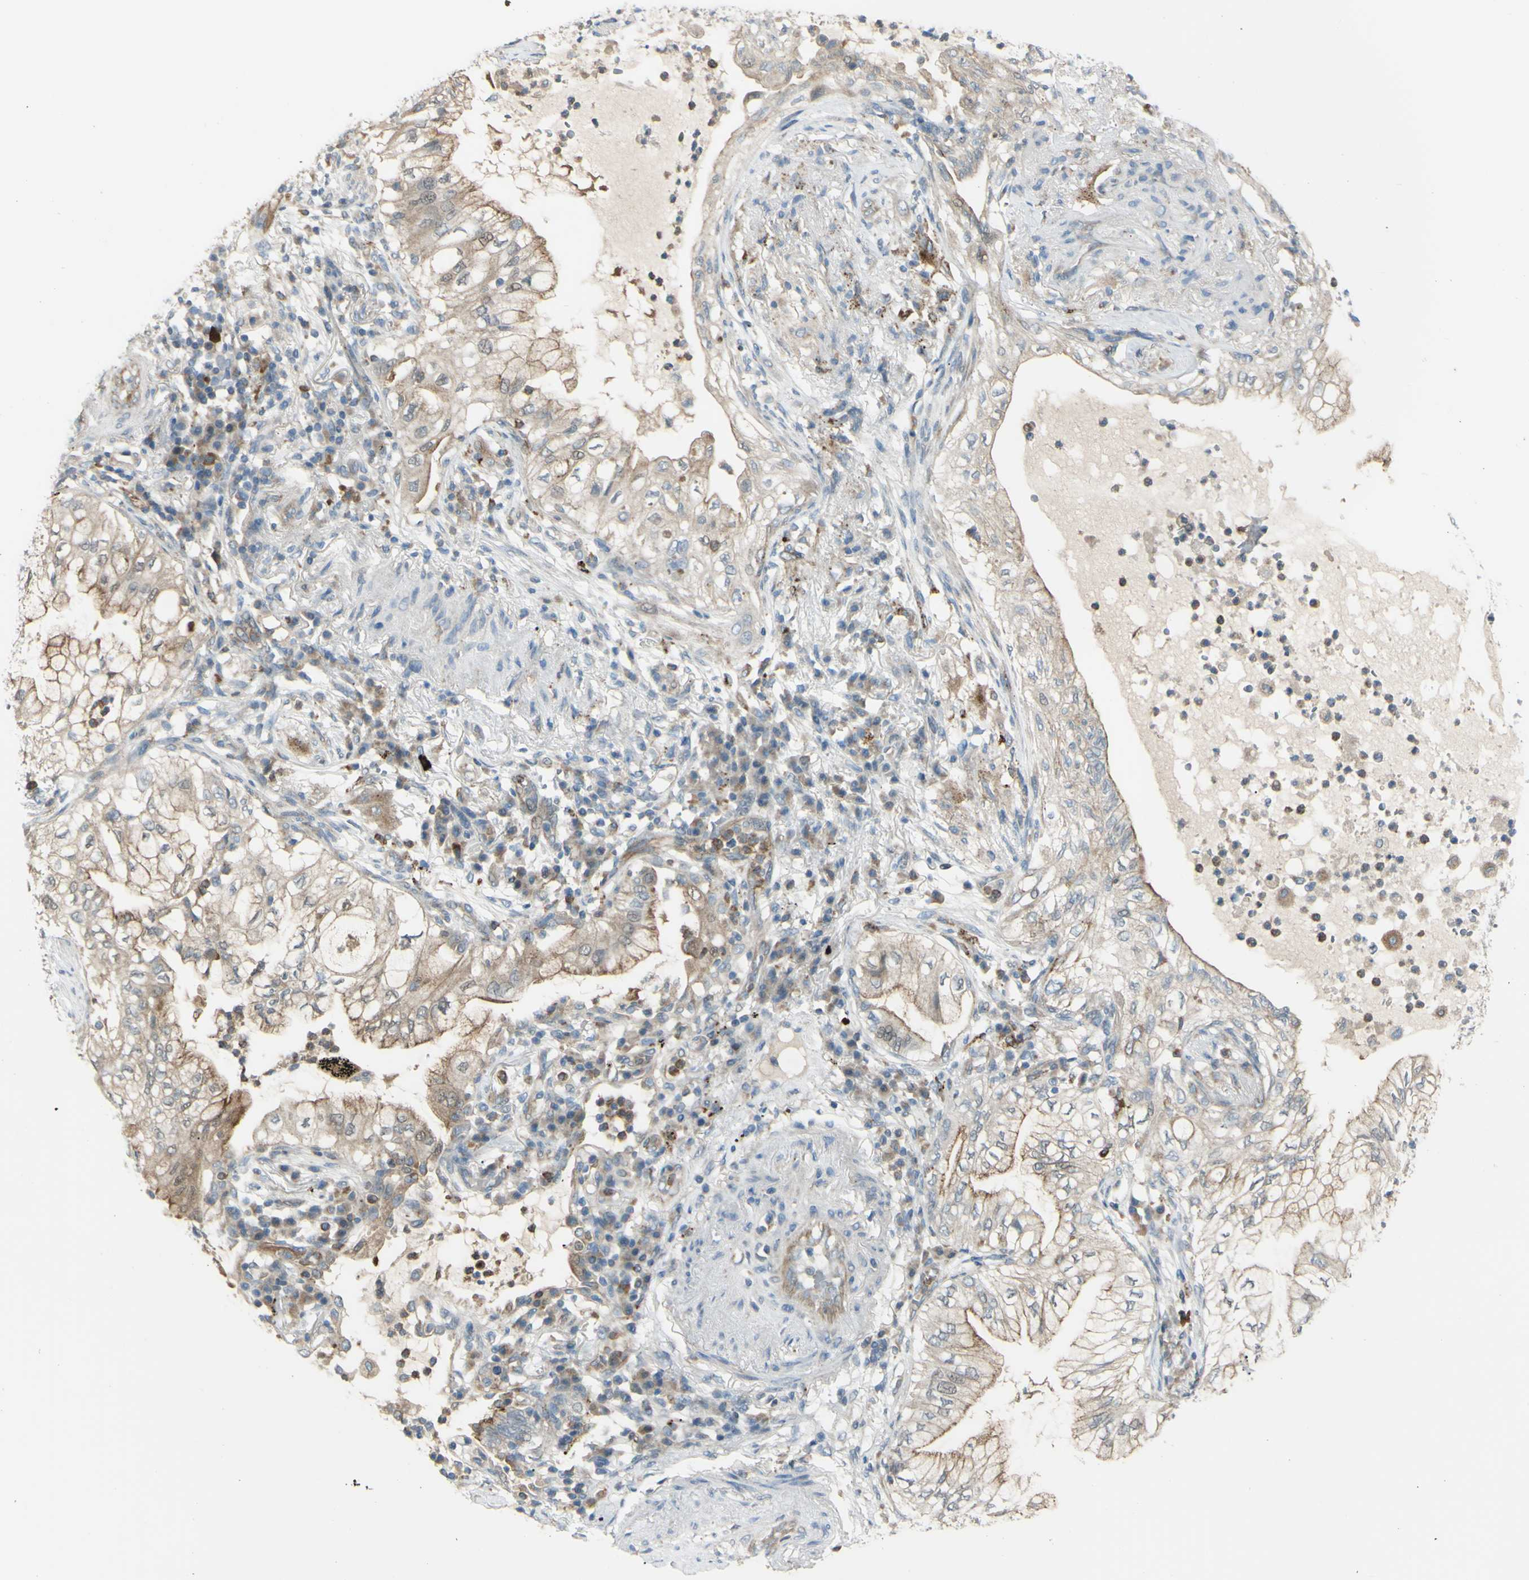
{"staining": {"intensity": "weak", "quantity": ">75%", "location": "cytoplasmic/membranous"}, "tissue": "lung cancer", "cell_type": "Tumor cells", "image_type": "cancer", "snomed": [{"axis": "morphology", "description": "Adenocarcinoma, NOS"}, {"axis": "topography", "description": "Lung"}], "caption": "This image reveals lung adenocarcinoma stained with immunohistochemistry (IHC) to label a protein in brown. The cytoplasmic/membranous of tumor cells show weak positivity for the protein. Nuclei are counter-stained blue.", "gene": "LMTK2", "patient": {"sex": "female", "age": 70}}